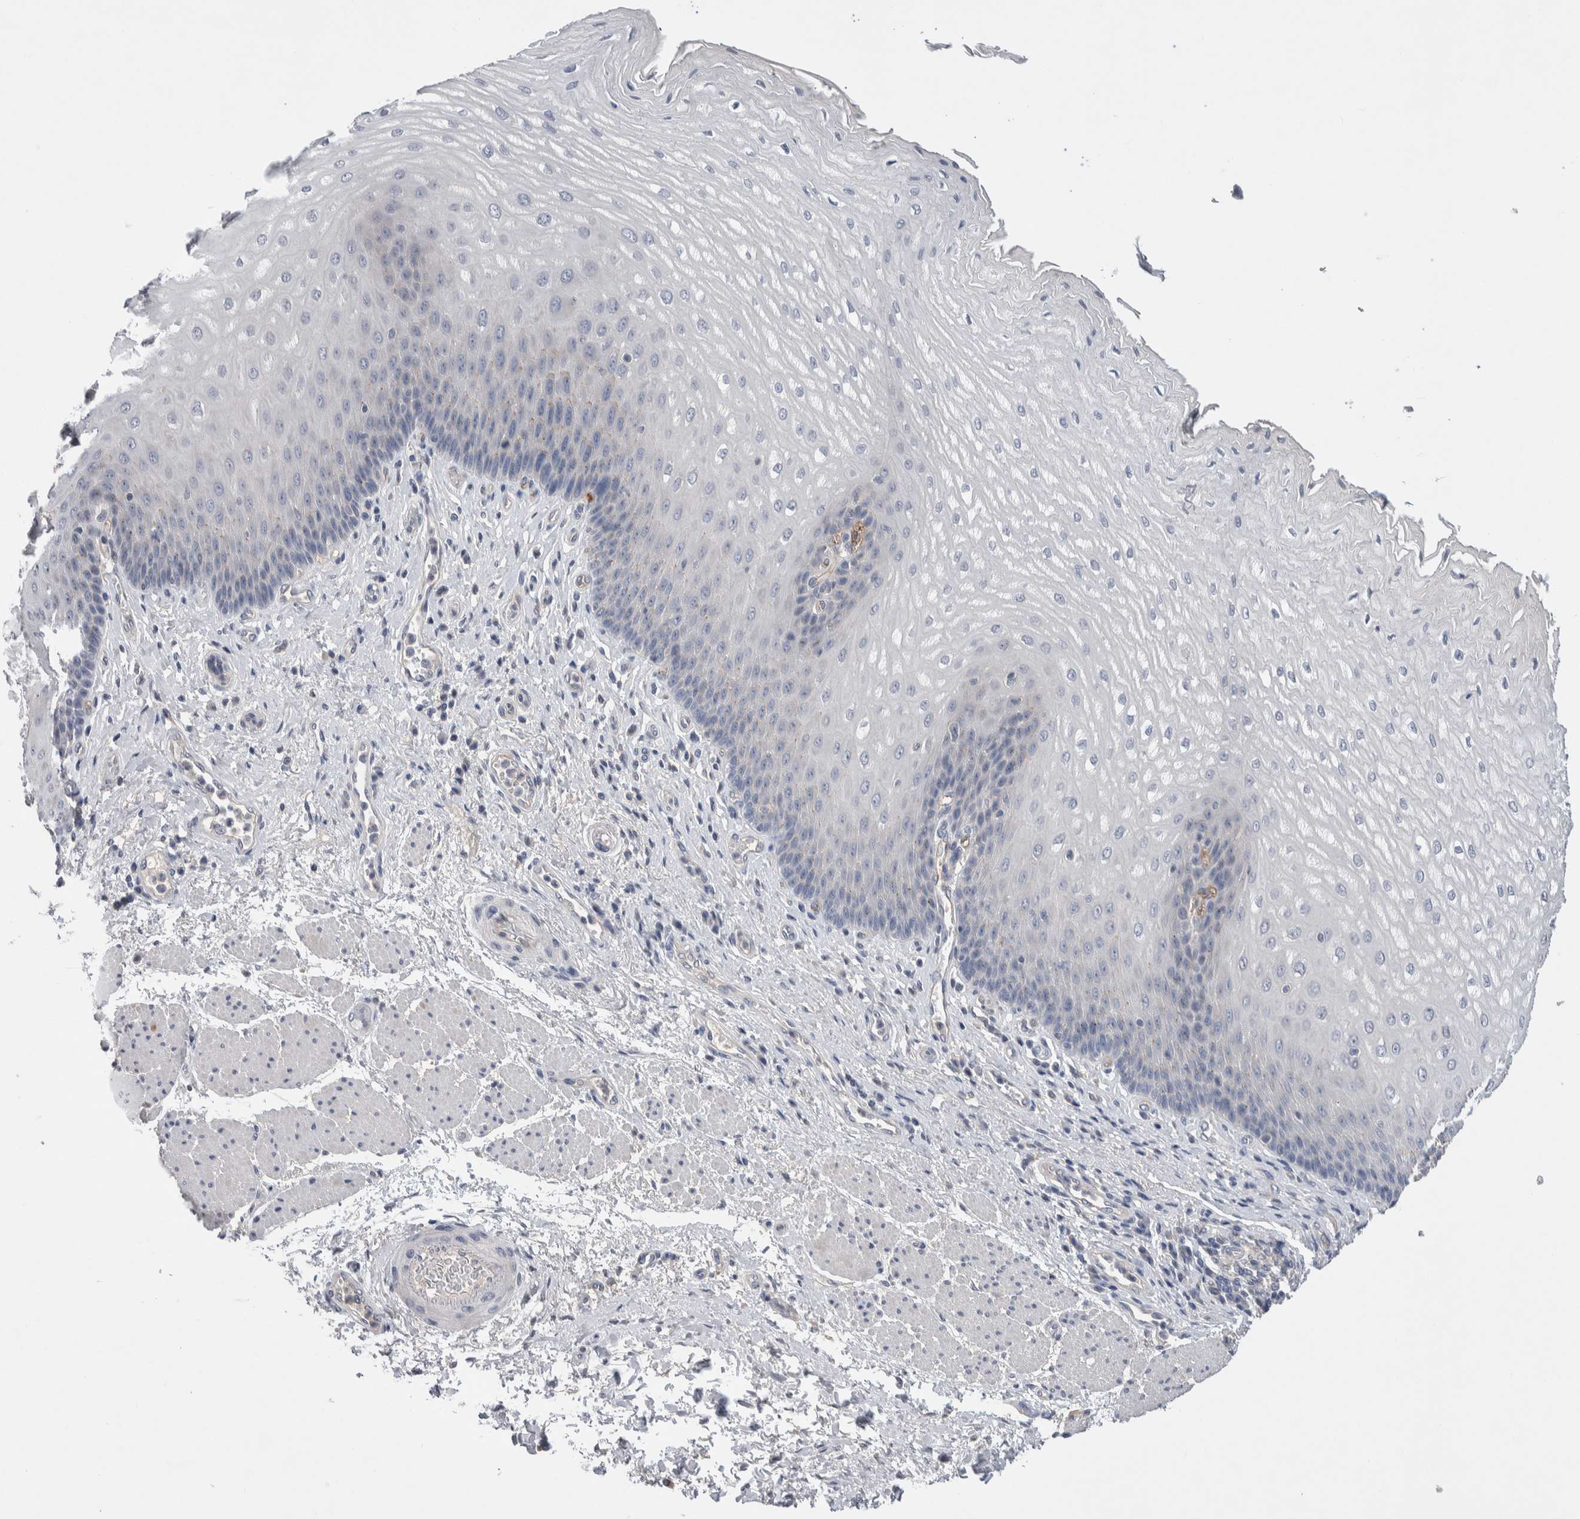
{"staining": {"intensity": "negative", "quantity": "none", "location": "none"}, "tissue": "esophagus", "cell_type": "Squamous epithelial cells", "image_type": "normal", "snomed": [{"axis": "morphology", "description": "Normal tissue, NOS"}, {"axis": "topography", "description": "Esophagus"}], "caption": "Immunohistochemistry of benign human esophagus displays no expression in squamous epithelial cells. (DAB immunohistochemistry with hematoxylin counter stain).", "gene": "CEP131", "patient": {"sex": "male", "age": 54}}